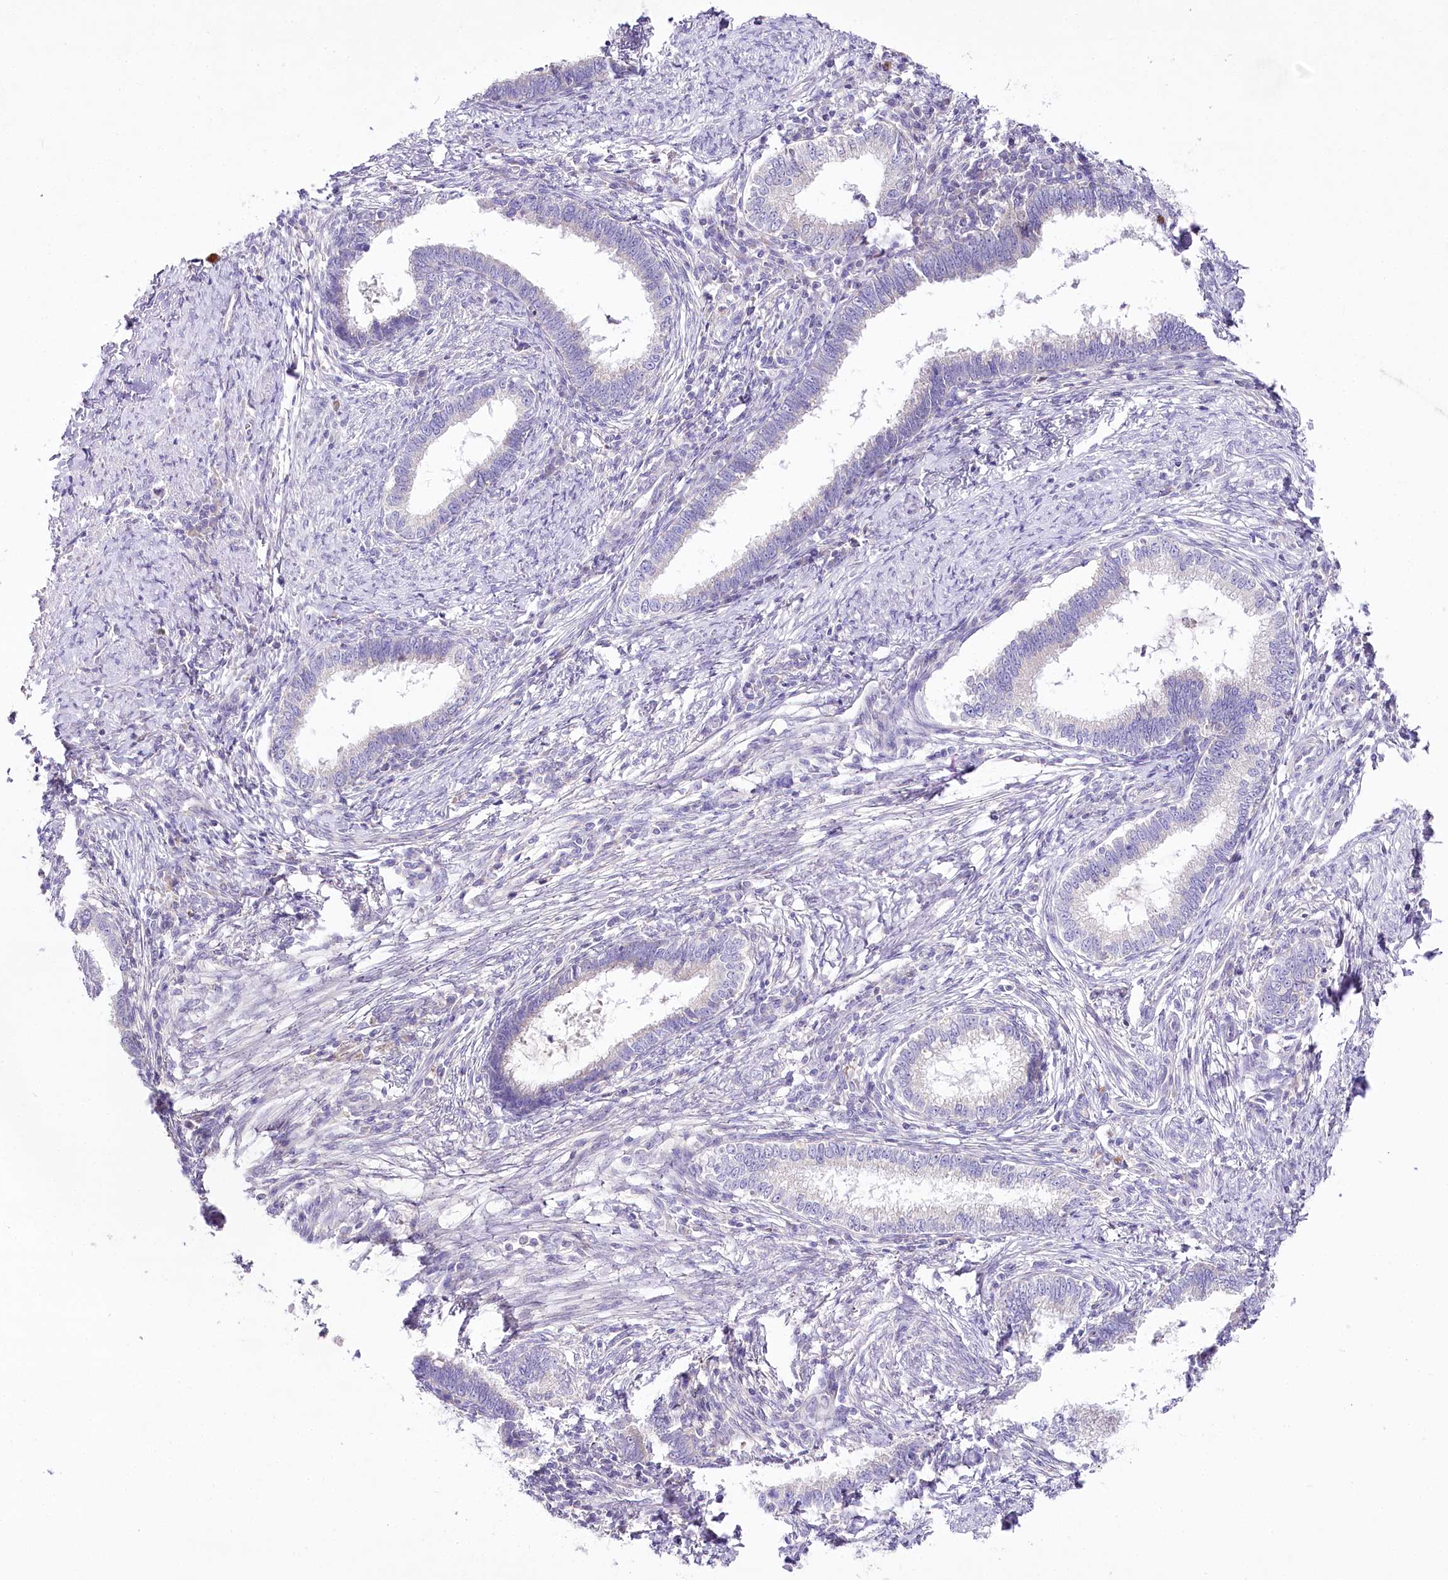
{"staining": {"intensity": "negative", "quantity": "none", "location": "none"}, "tissue": "cervical cancer", "cell_type": "Tumor cells", "image_type": "cancer", "snomed": [{"axis": "morphology", "description": "Adenocarcinoma, NOS"}, {"axis": "topography", "description": "Cervix"}], "caption": "Human cervical cancer stained for a protein using IHC demonstrates no staining in tumor cells.", "gene": "LRRC14B", "patient": {"sex": "female", "age": 36}}